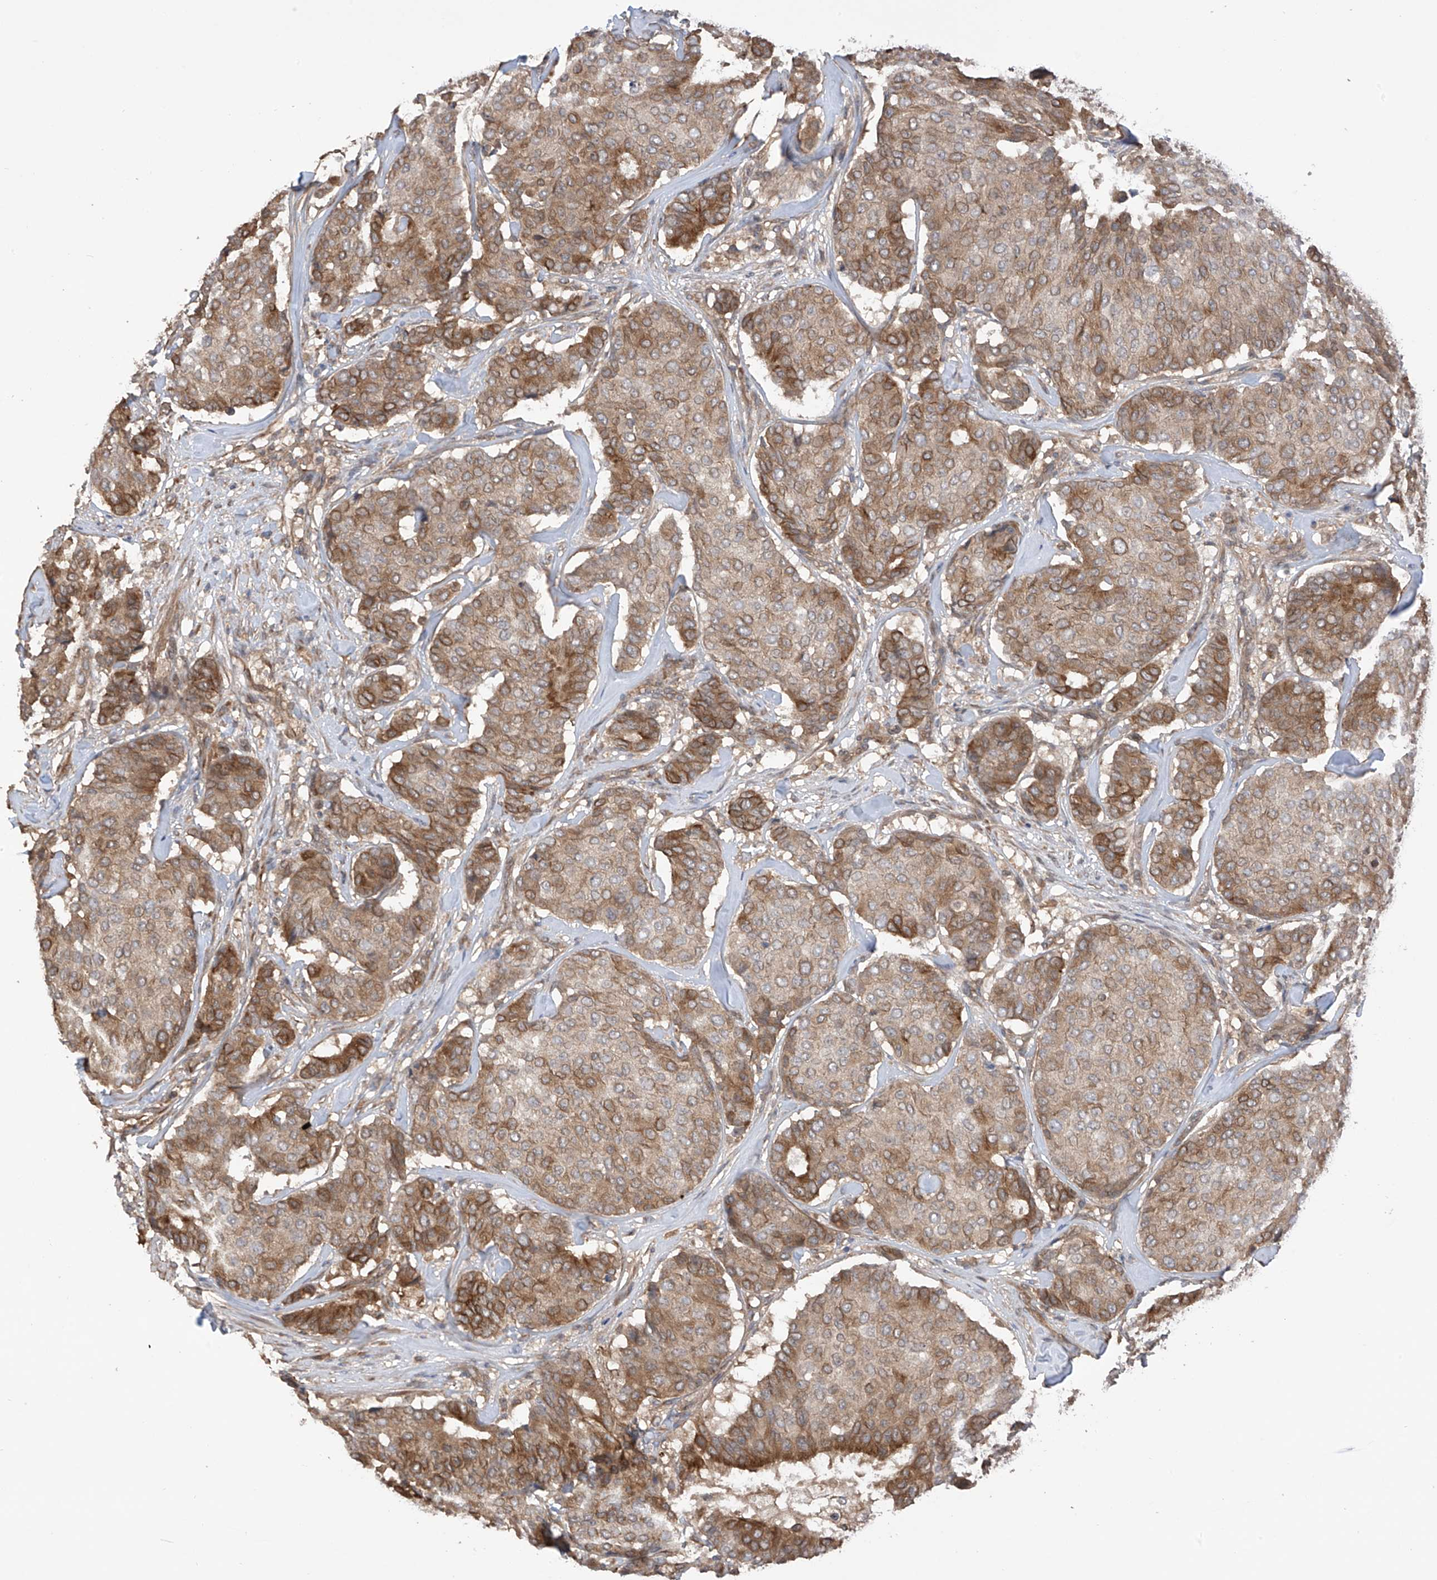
{"staining": {"intensity": "moderate", "quantity": ">75%", "location": "cytoplasmic/membranous"}, "tissue": "breast cancer", "cell_type": "Tumor cells", "image_type": "cancer", "snomed": [{"axis": "morphology", "description": "Duct carcinoma"}, {"axis": "topography", "description": "Breast"}], "caption": "A photomicrograph of breast cancer (invasive ductal carcinoma) stained for a protein shows moderate cytoplasmic/membranous brown staining in tumor cells.", "gene": "RPAIN", "patient": {"sex": "female", "age": 75}}